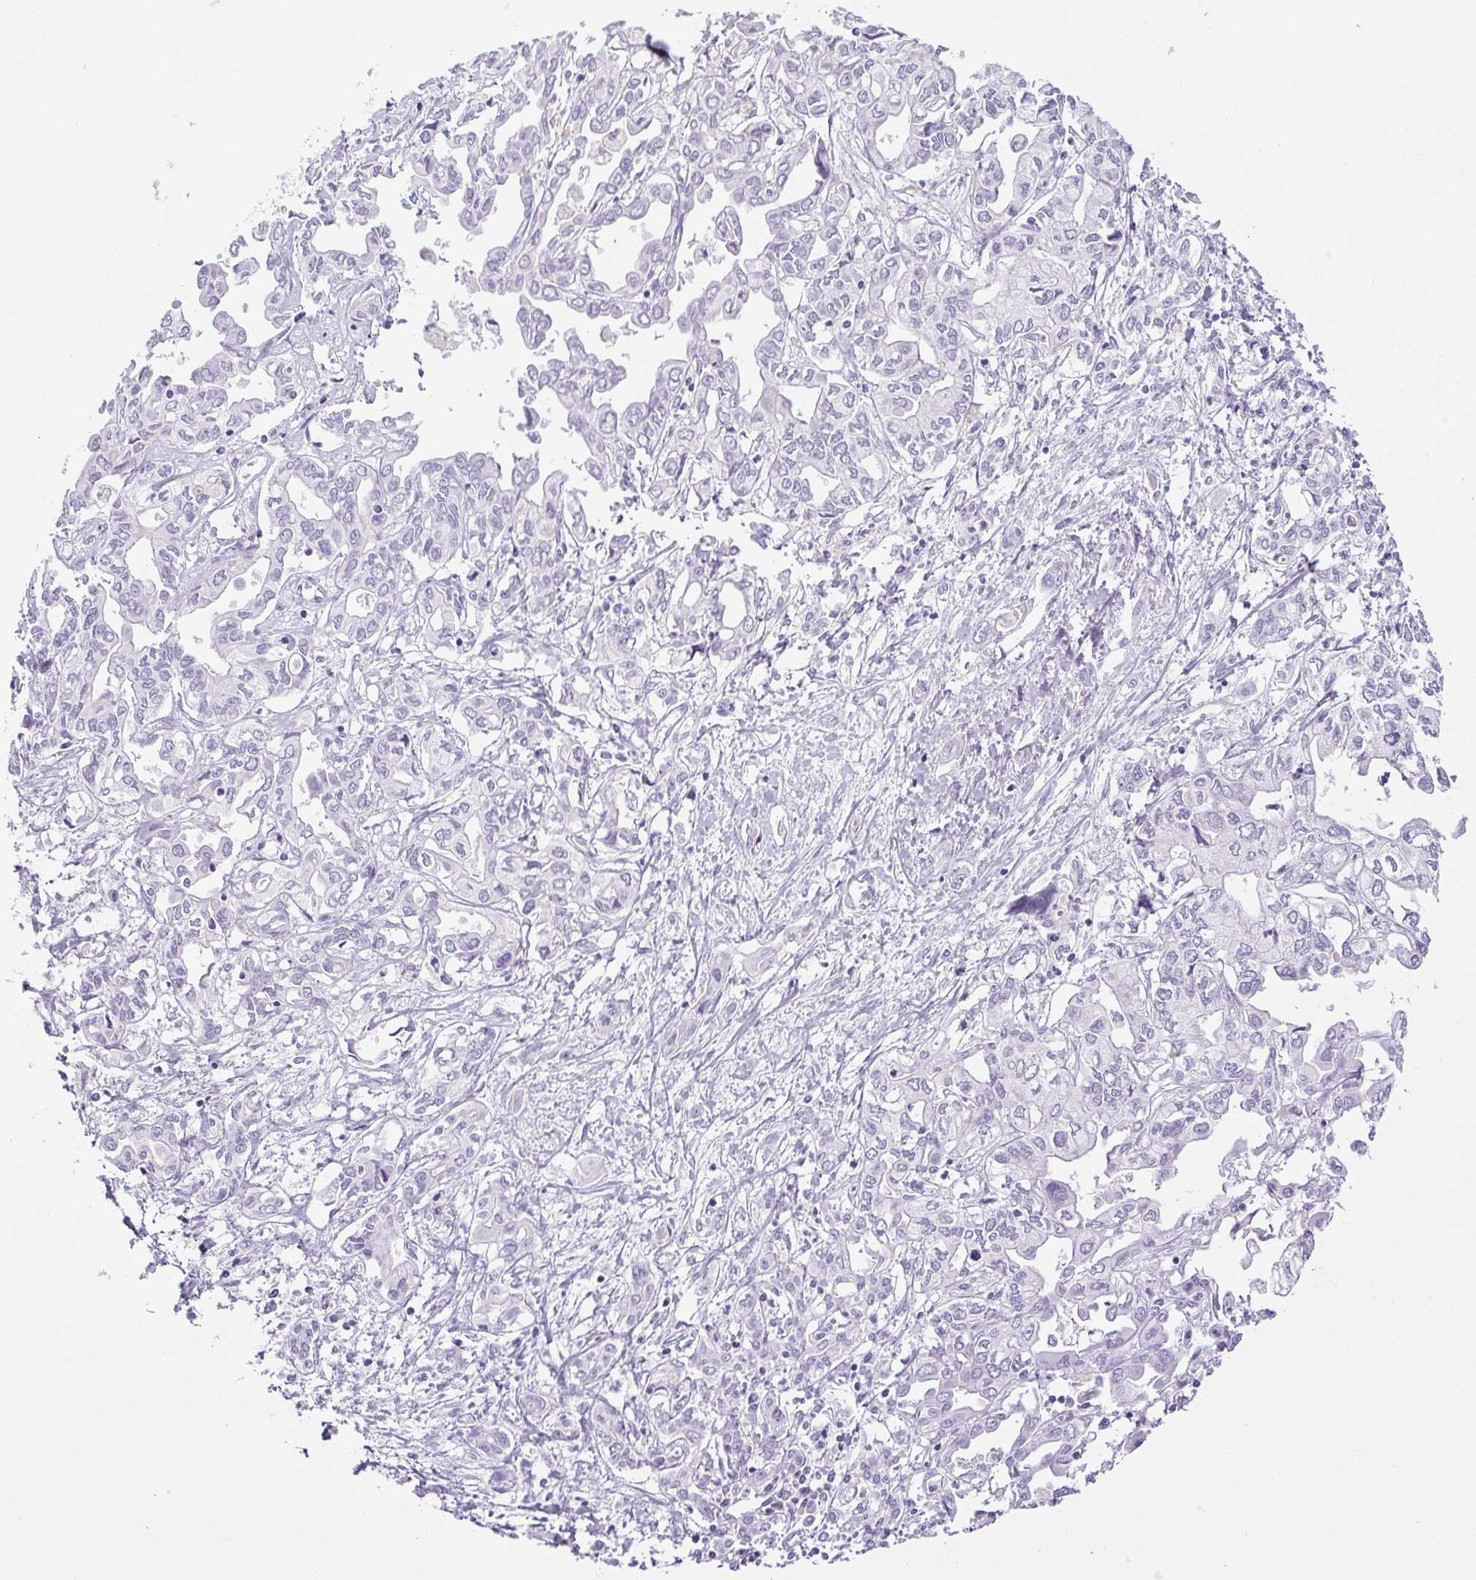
{"staining": {"intensity": "negative", "quantity": "none", "location": "none"}, "tissue": "liver cancer", "cell_type": "Tumor cells", "image_type": "cancer", "snomed": [{"axis": "morphology", "description": "Cholangiocarcinoma"}, {"axis": "topography", "description": "Liver"}], "caption": "High power microscopy photomicrograph of an IHC photomicrograph of liver cancer (cholangiocarcinoma), revealing no significant expression in tumor cells. Brightfield microscopy of IHC stained with DAB (3,3'-diaminobenzidine) (brown) and hematoxylin (blue), captured at high magnification.", "gene": "HLA-G", "patient": {"sex": "female", "age": 64}}